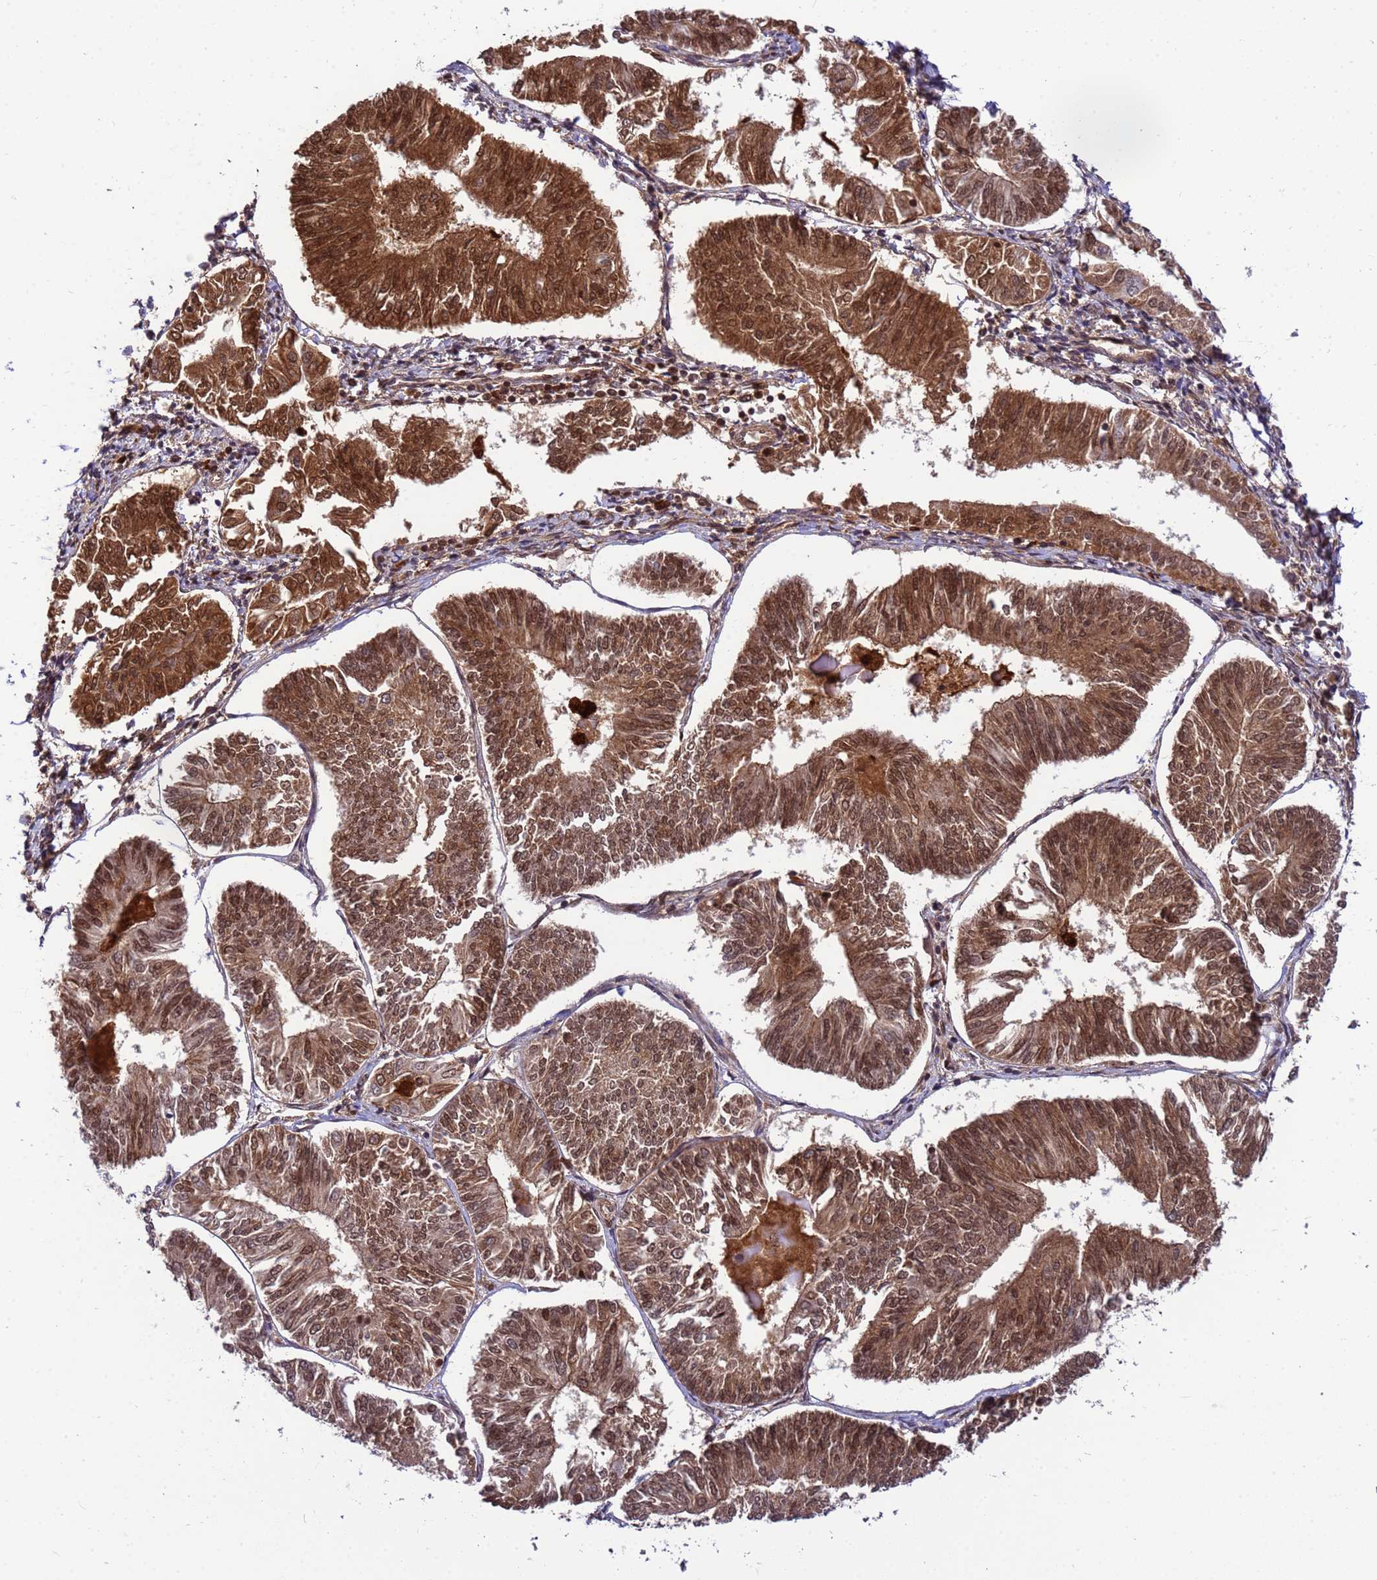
{"staining": {"intensity": "moderate", "quantity": ">75%", "location": "cytoplasmic/membranous,nuclear"}, "tissue": "endometrial cancer", "cell_type": "Tumor cells", "image_type": "cancer", "snomed": [{"axis": "morphology", "description": "Adenocarcinoma, NOS"}, {"axis": "topography", "description": "Endometrium"}], "caption": "Moderate cytoplasmic/membranous and nuclear expression for a protein is present in about >75% of tumor cells of endometrial cancer (adenocarcinoma) using immunohistochemistry.", "gene": "ORM1", "patient": {"sex": "female", "age": 58}}